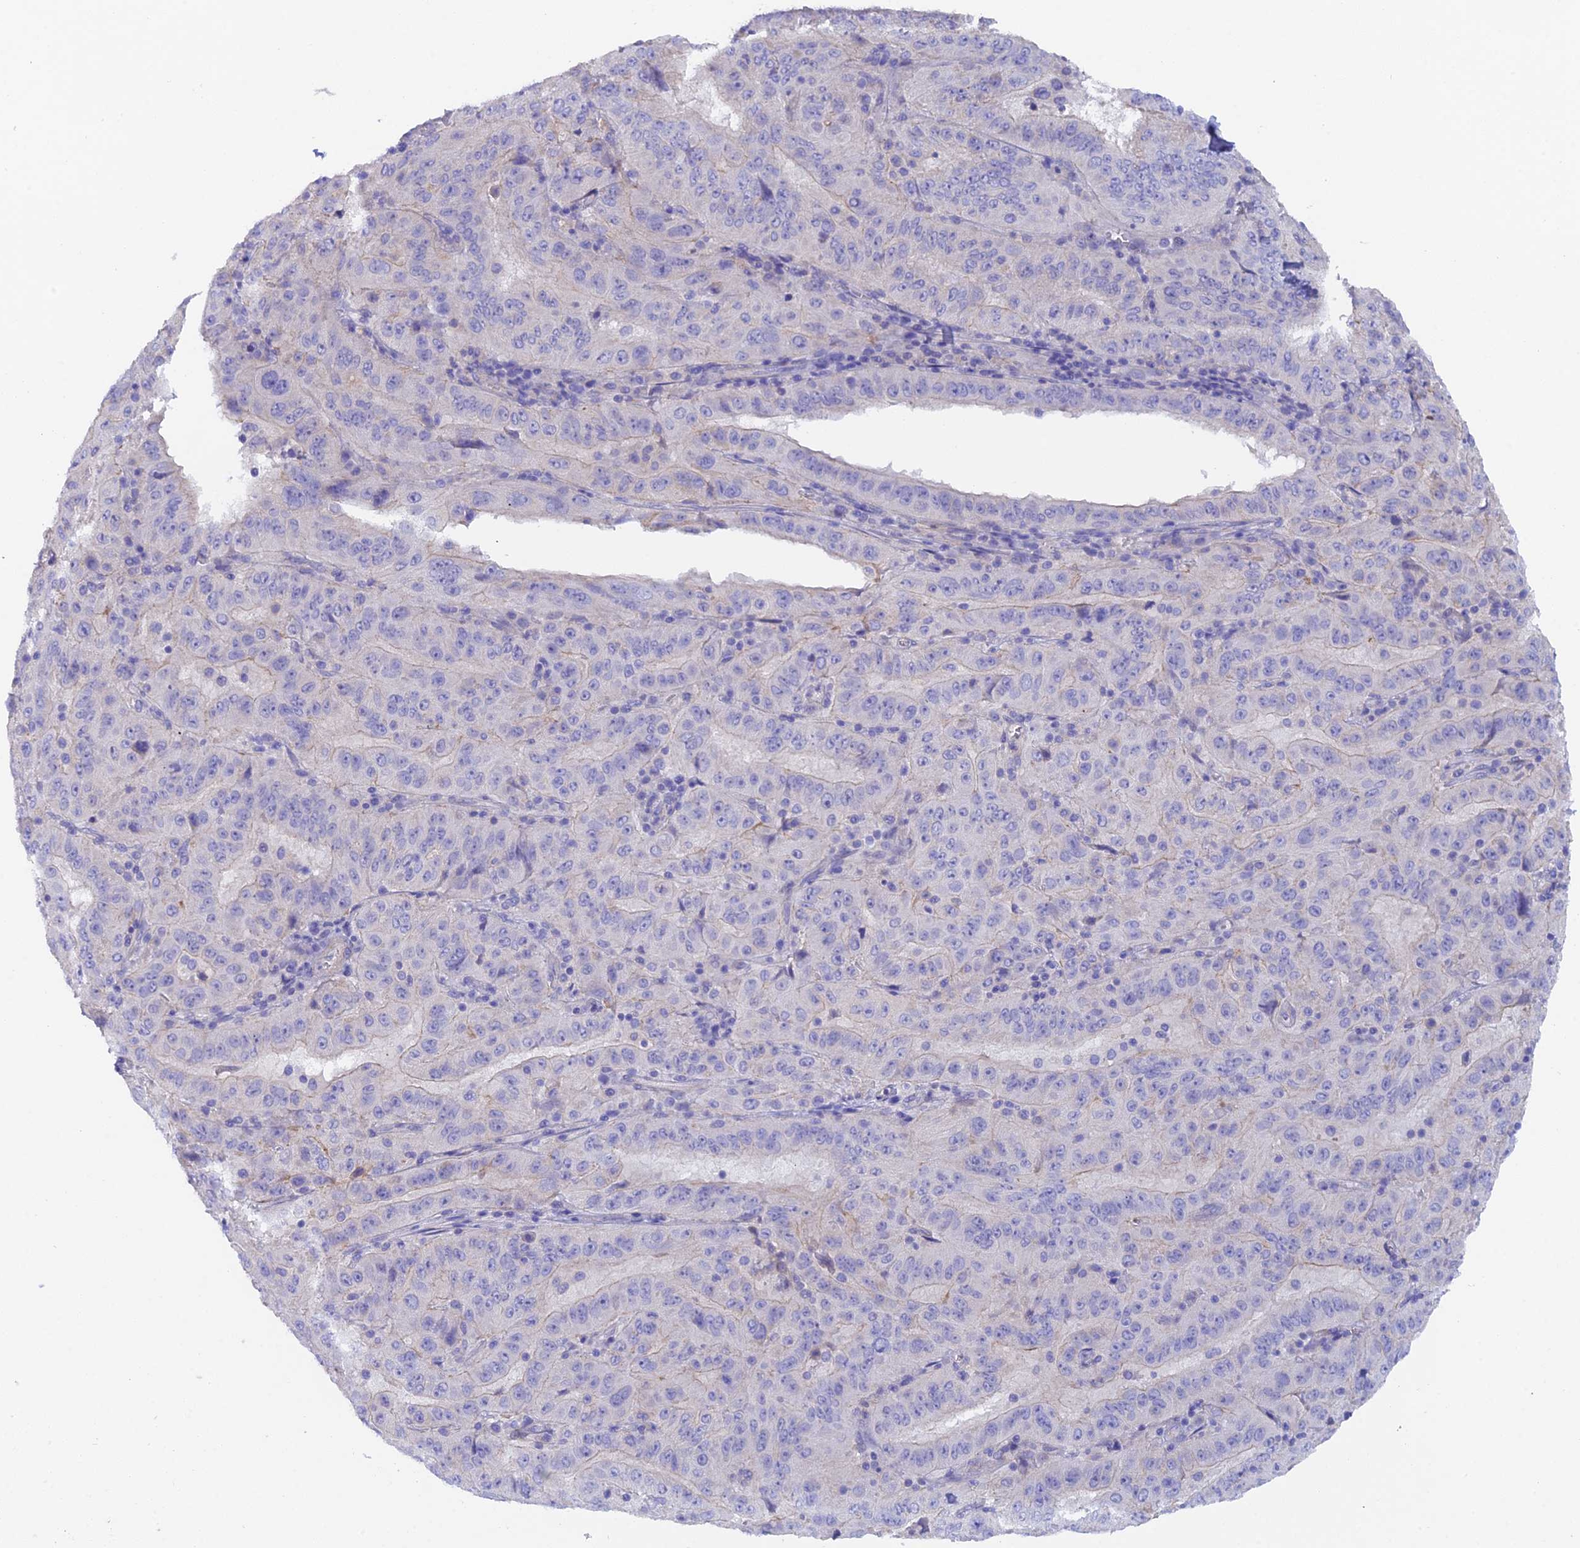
{"staining": {"intensity": "negative", "quantity": "none", "location": "none"}, "tissue": "pancreatic cancer", "cell_type": "Tumor cells", "image_type": "cancer", "snomed": [{"axis": "morphology", "description": "Adenocarcinoma, NOS"}, {"axis": "topography", "description": "Pancreas"}], "caption": "High power microscopy micrograph of an IHC photomicrograph of pancreatic cancer, revealing no significant staining in tumor cells. The staining is performed using DAB brown chromogen with nuclei counter-stained in using hematoxylin.", "gene": "FZR1", "patient": {"sex": "male", "age": 63}}